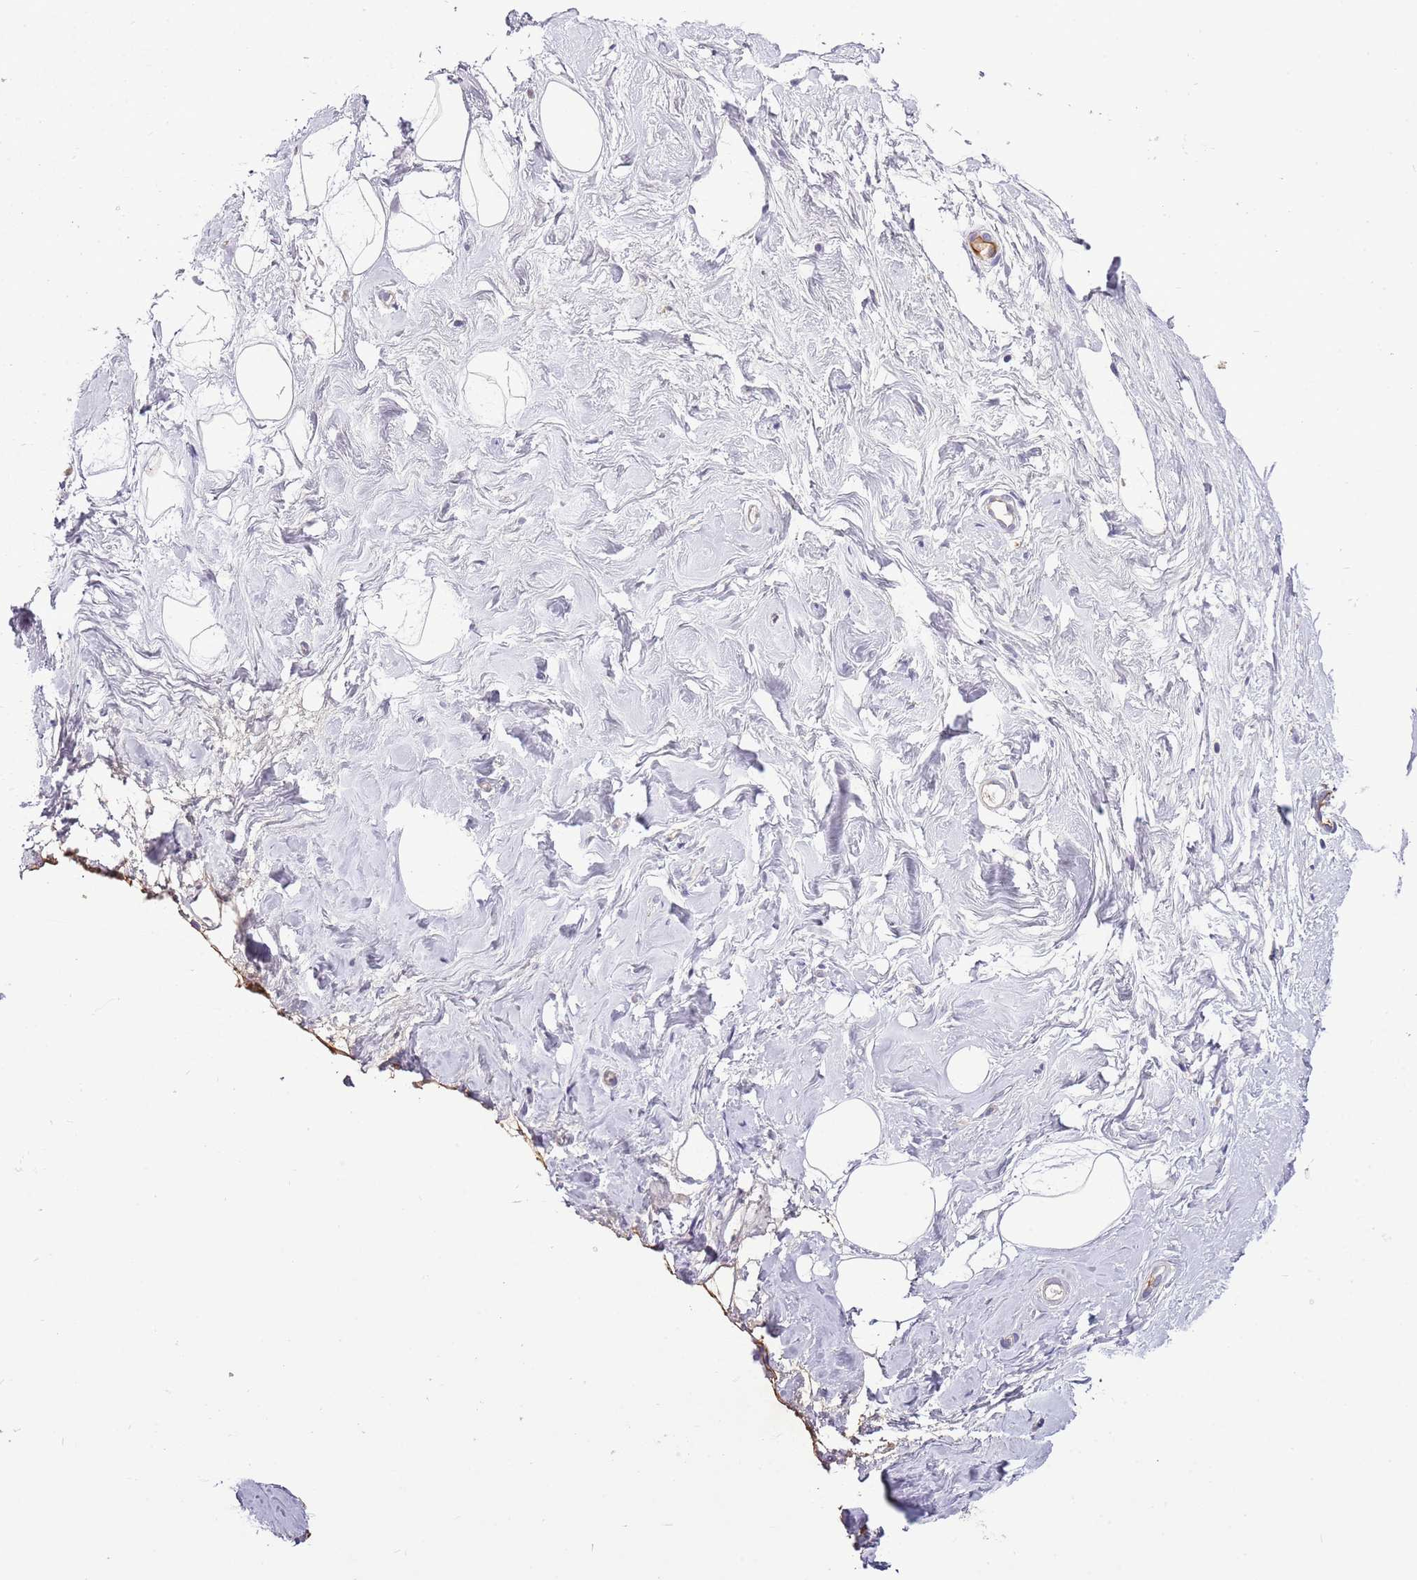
{"staining": {"intensity": "negative", "quantity": "none", "location": "none"}, "tissue": "breast", "cell_type": "Adipocytes", "image_type": "normal", "snomed": [{"axis": "morphology", "description": "Normal tissue, NOS"}, {"axis": "morphology", "description": "Adenoma, NOS"}, {"axis": "topography", "description": "Breast"}], "caption": "Immunohistochemical staining of unremarkable human breast displays no significant expression in adipocytes. (Stains: DAB immunohistochemistry (IHC) with hematoxylin counter stain, Microscopy: brightfield microscopy at high magnification).", "gene": "SCAMP5", "patient": {"sex": "female", "age": 23}}